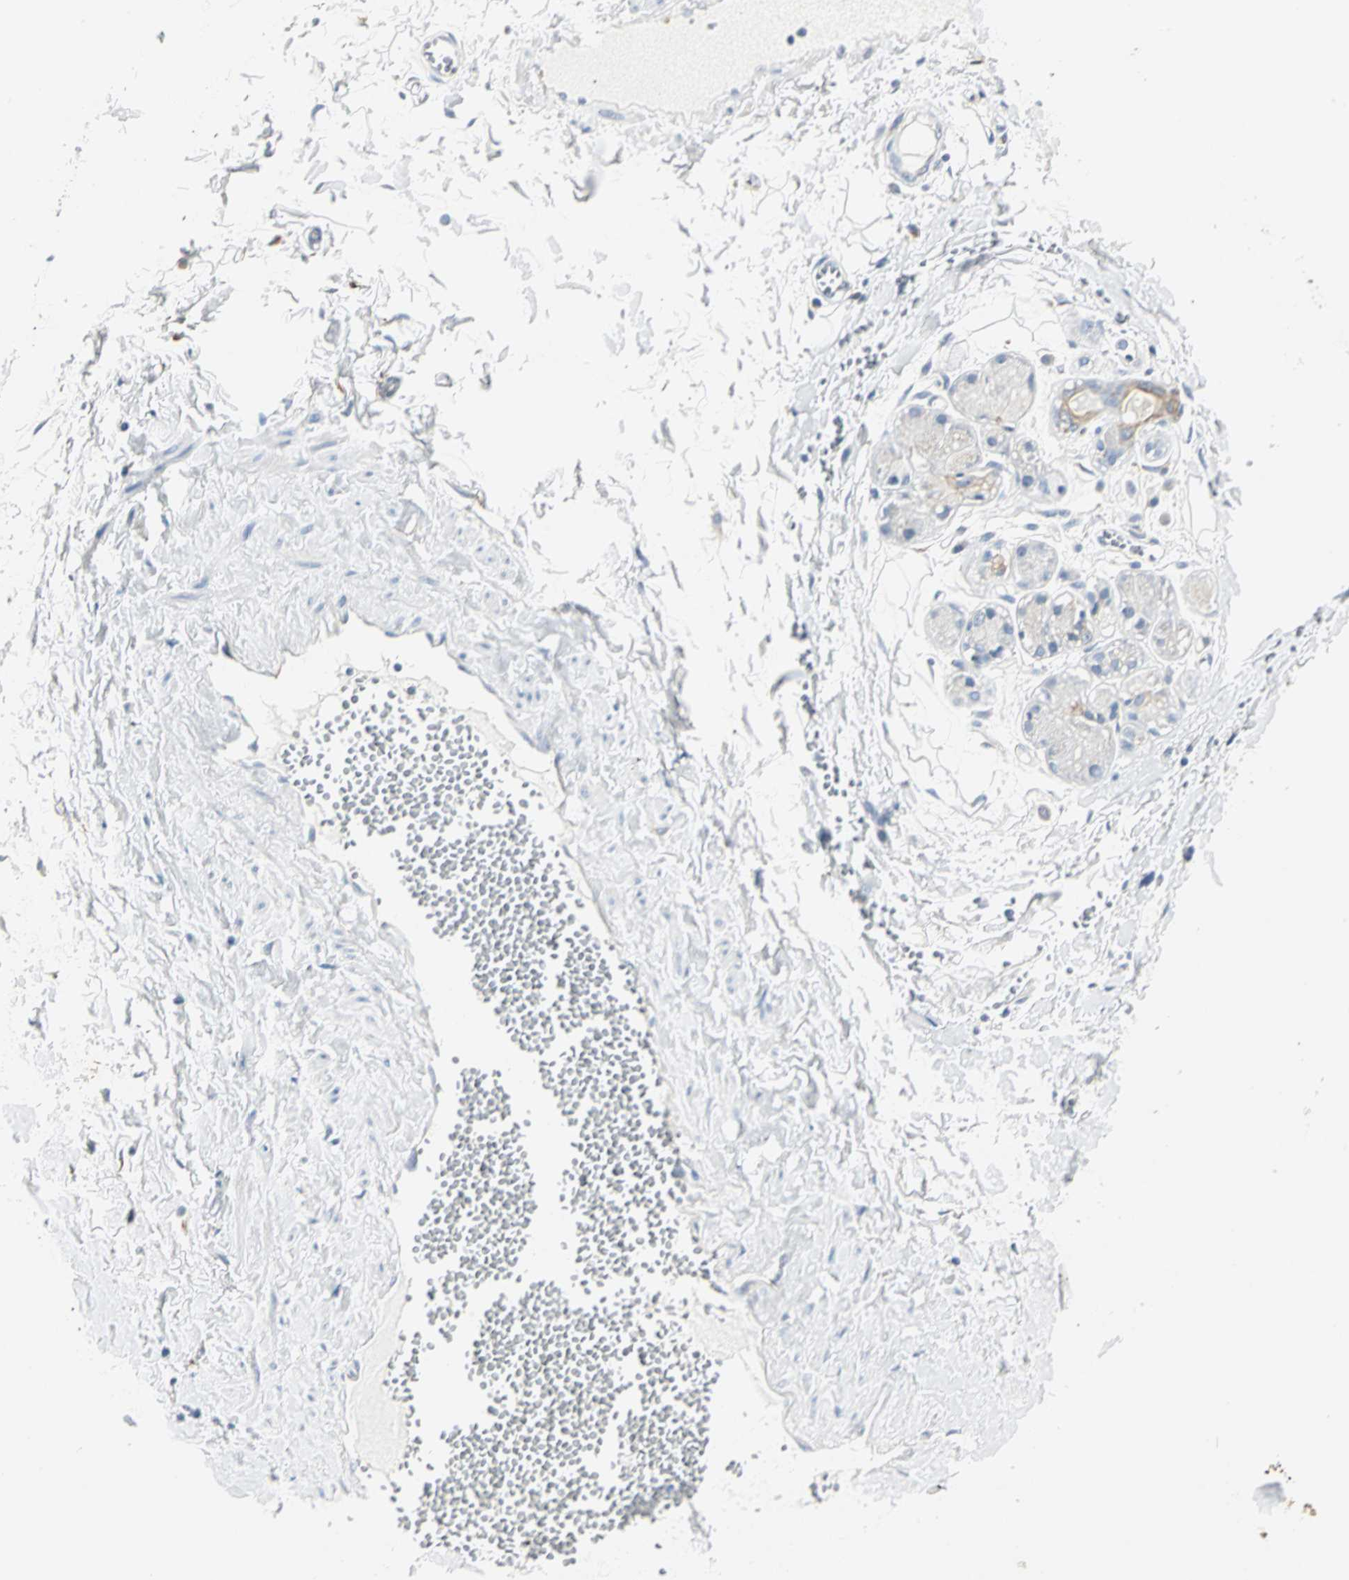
{"staining": {"intensity": "negative", "quantity": "none", "location": "none"}, "tissue": "adipose tissue", "cell_type": "Adipocytes", "image_type": "normal", "snomed": [{"axis": "morphology", "description": "Normal tissue, NOS"}, {"axis": "morphology", "description": "Inflammation, NOS"}, {"axis": "topography", "description": "Salivary gland"}, {"axis": "topography", "description": "Peripheral nerve tissue"}], "caption": "Immunohistochemical staining of normal human adipose tissue demonstrates no significant positivity in adipocytes. (Brightfield microscopy of DAB IHC at high magnification).", "gene": "B3GNT2", "patient": {"sex": "female", "age": 75}}